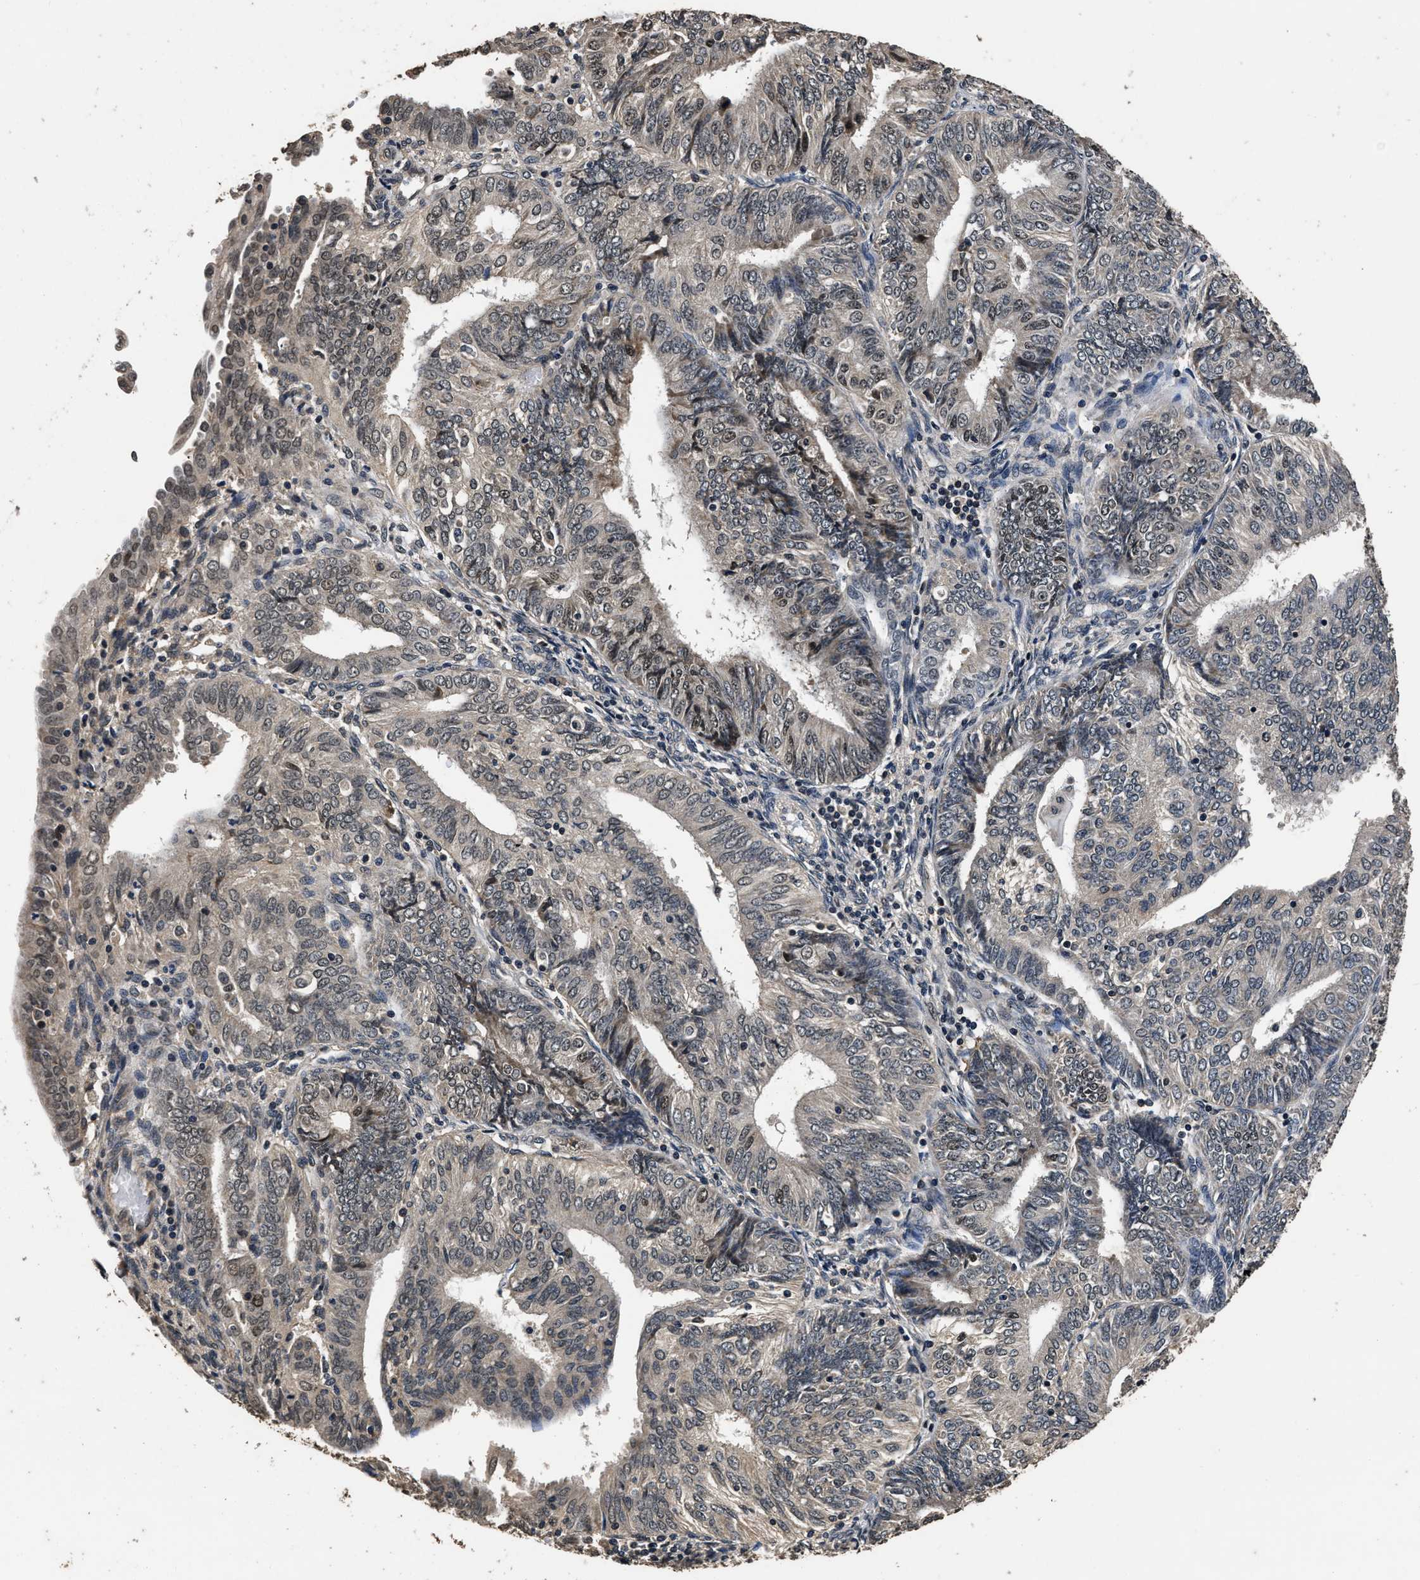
{"staining": {"intensity": "weak", "quantity": "<25%", "location": "nuclear"}, "tissue": "endometrial cancer", "cell_type": "Tumor cells", "image_type": "cancer", "snomed": [{"axis": "morphology", "description": "Adenocarcinoma, NOS"}, {"axis": "topography", "description": "Endometrium"}], "caption": "Human endometrial cancer (adenocarcinoma) stained for a protein using immunohistochemistry (IHC) shows no positivity in tumor cells.", "gene": "CSTF1", "patient": {"sex": "female", "age": 58}}